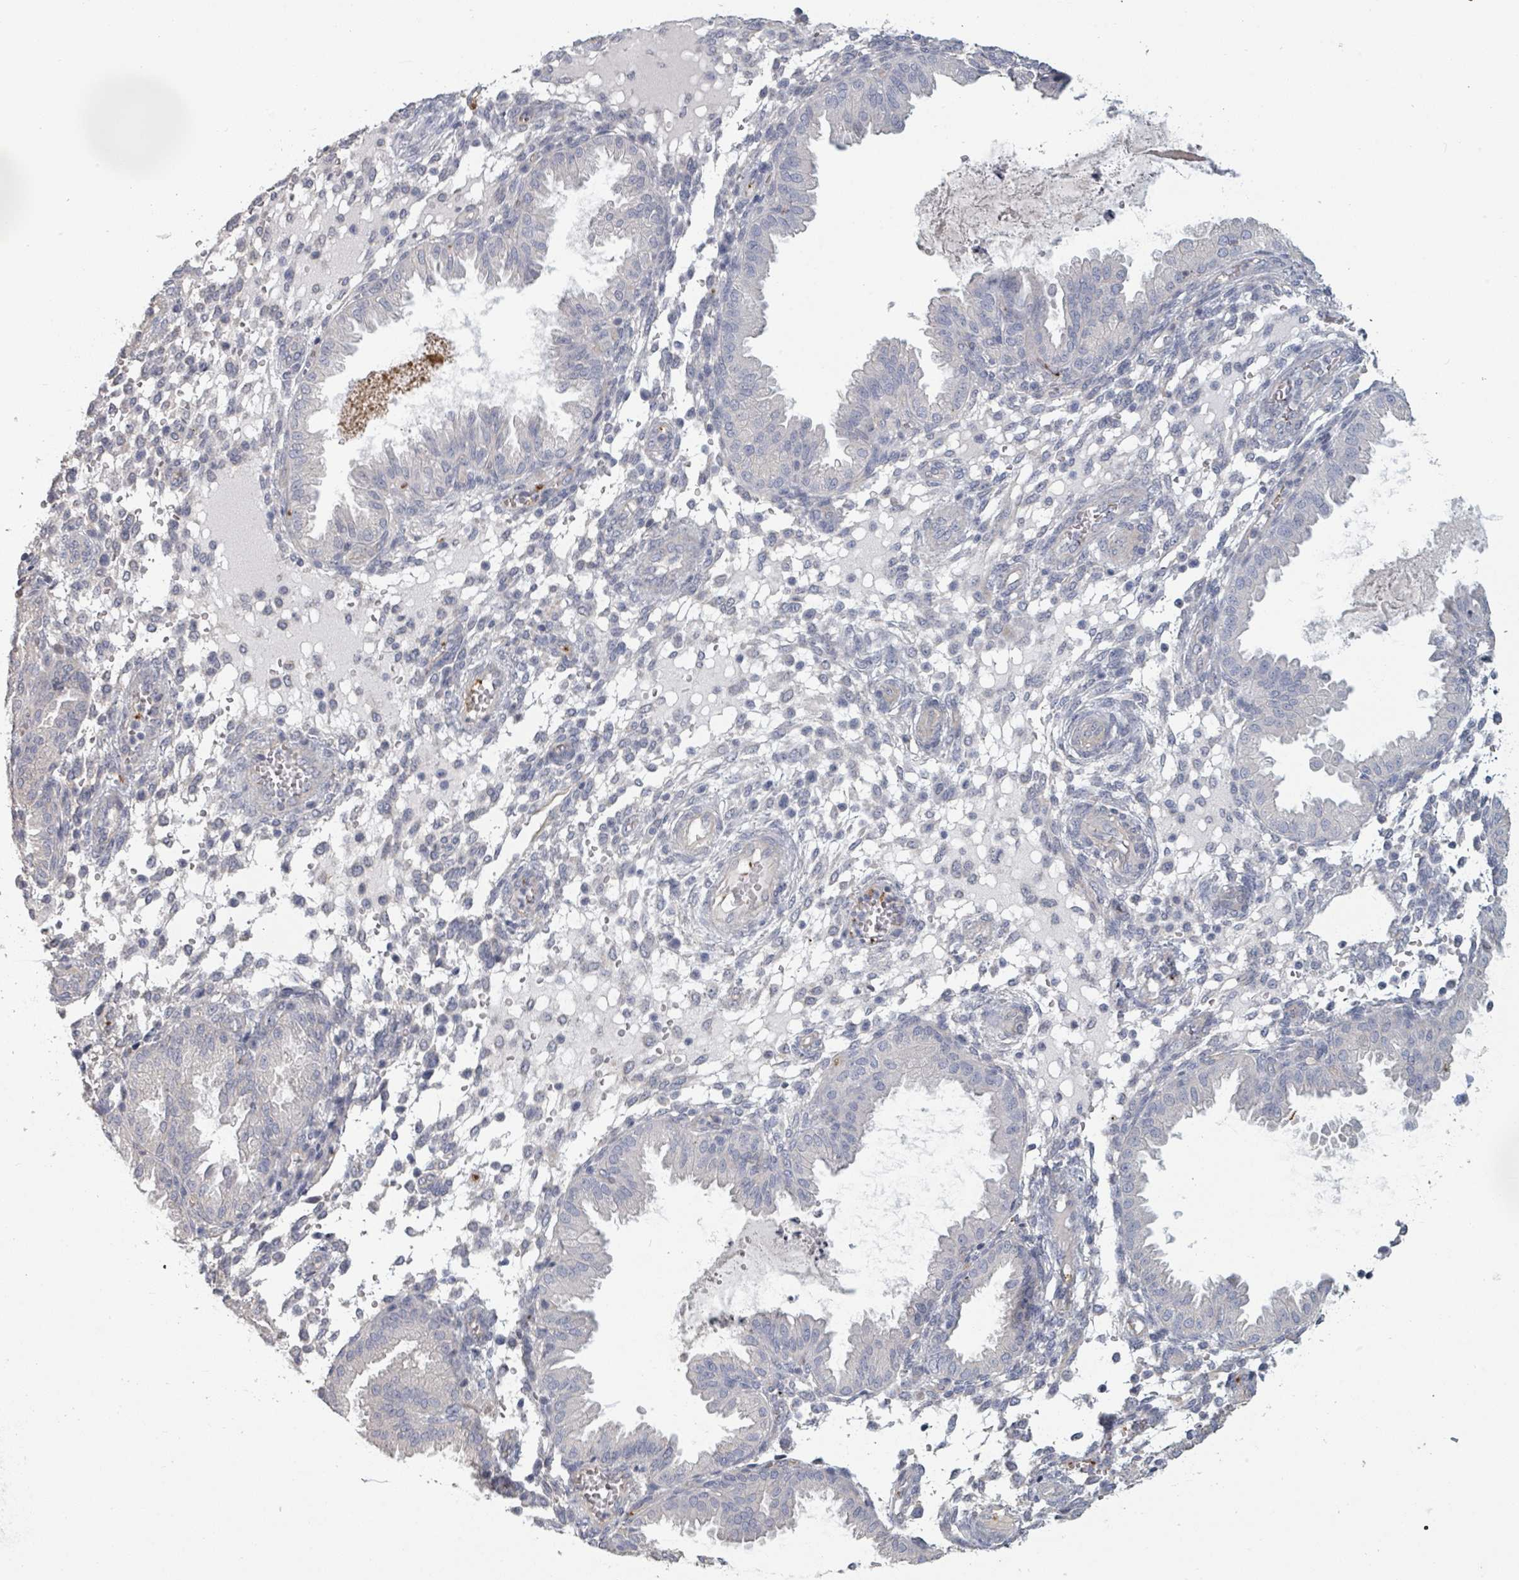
{"staining": {"intensity": "negative", "quantity": "none", "location": "none"}, "tissue": "endometrium", "cell_type": "Cells in endometrial stroma", "image_type": "normal", "snomed": [{"axis": "morphology", "description": "Normal tissue, NOS"}, {"axis": "topography", "description": "Endometrium"}], "caption": "Immunohistochemical staining of unremarkable endometrium exhibits no significant expression in cells in endometrial stroma.", "gene": "PLAUR", "patient": {"sex": "female", "age": 33}}